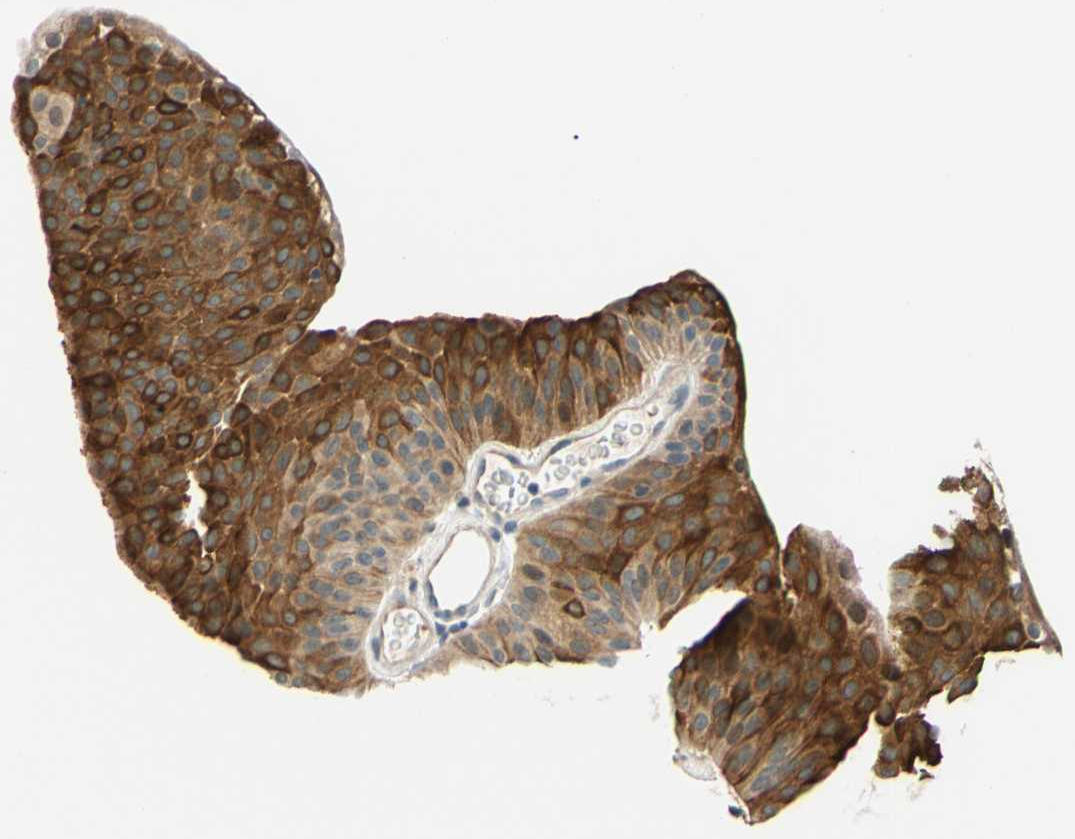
{"staining": {"intensity": "strong", "quantity": ">75%", "location": "cytoplasmic/membranous"}, "tissue": "urothelial cancer", "cell_type": "Tumor cells", "image_type": "cancer", "snomed": [{"axis": "morphology", "description": "Urothelial carcinoma, Low grade"}, {"axis": "topography", "description": "Urinary bladder"}], "caption": "DAB (3,3'-diaminobenzidine) immunohistochemical staining of human urothelial cancer shows strong cytoplasmic/membranous protein positivity in about >75% of tumor cells.", "gene": "C2CD2L", "patient": {"sex": "female", "age": 60}}